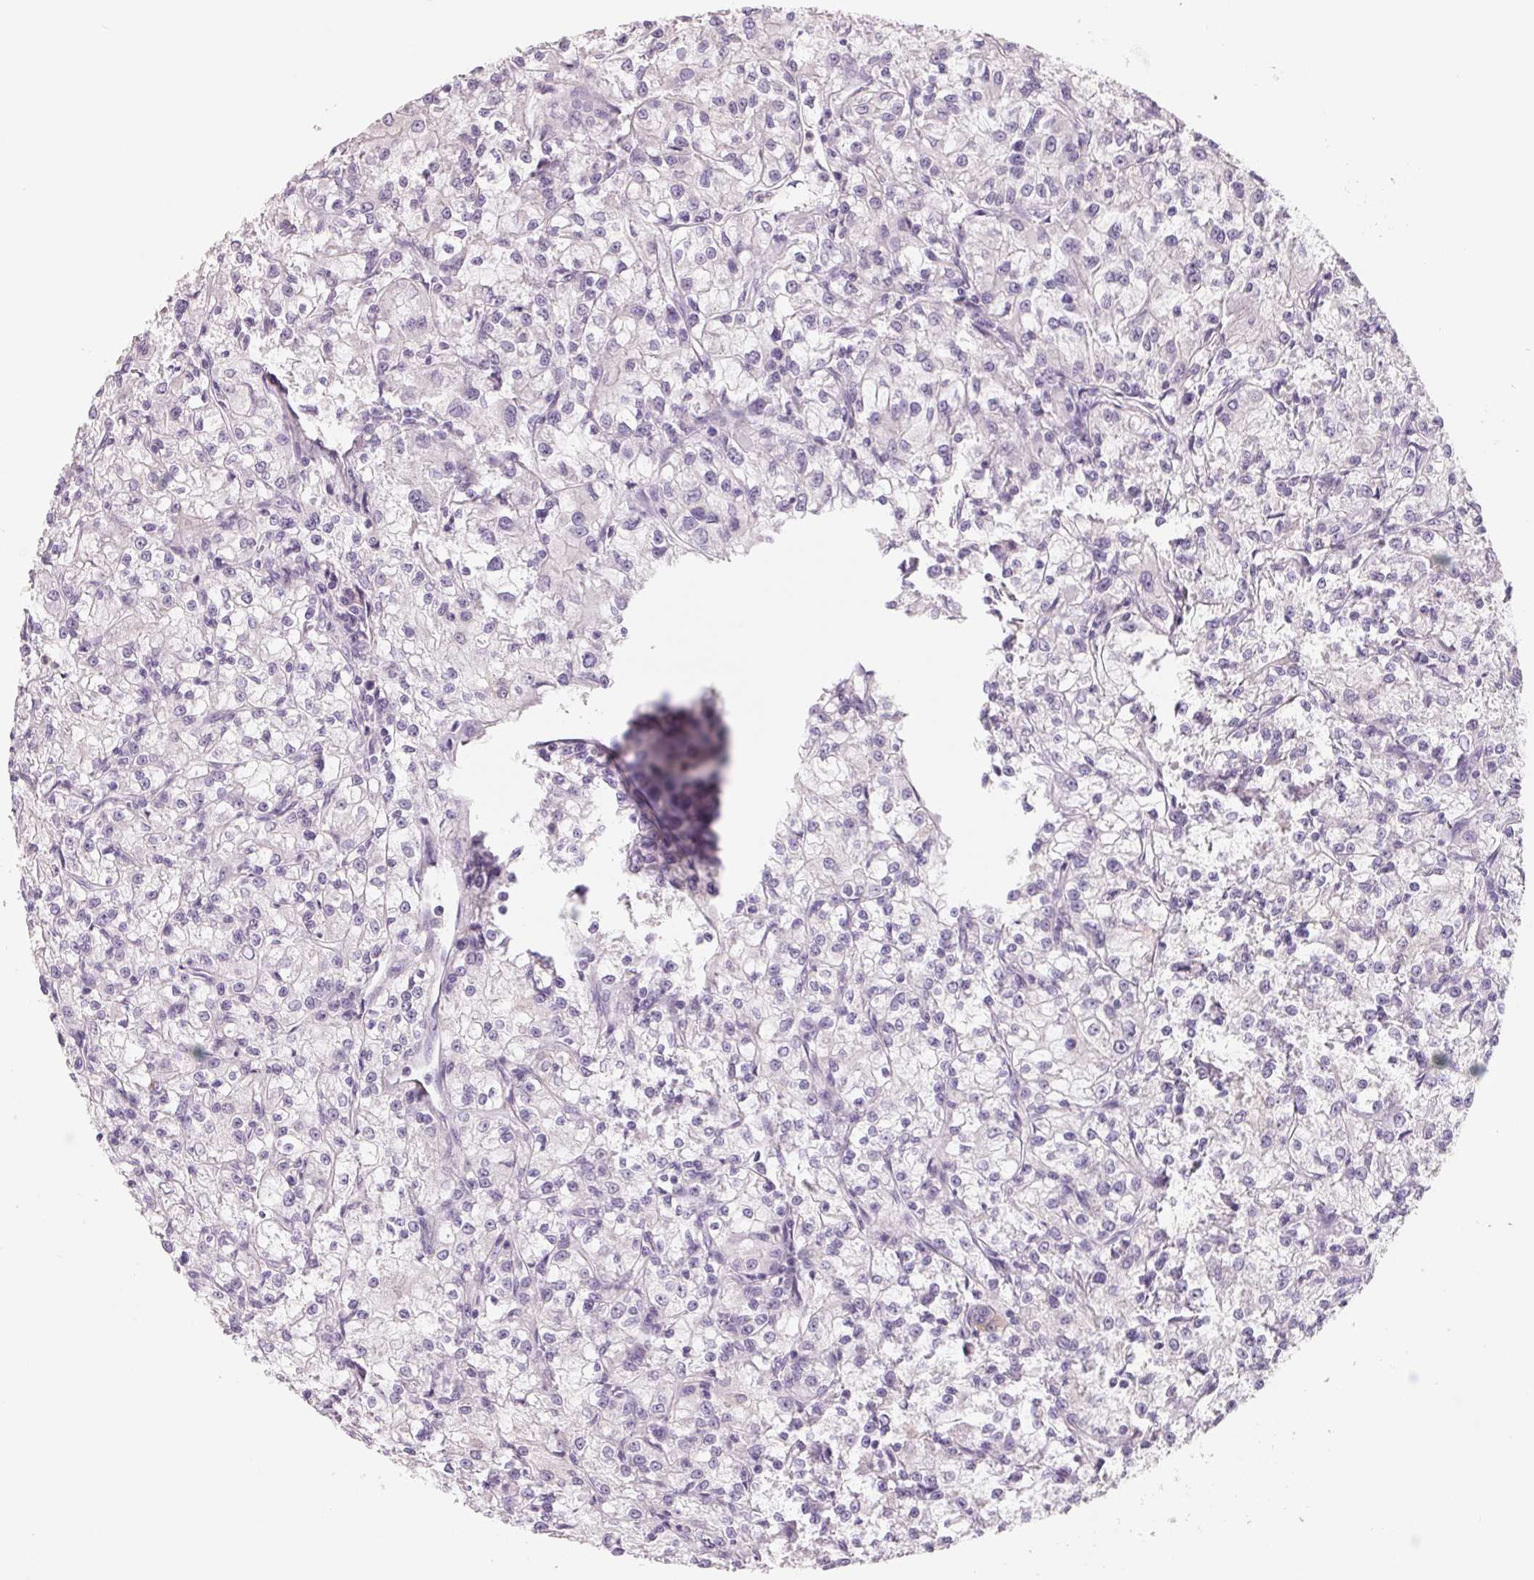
{"staining": {"intensity": "negative", "quantity": "none", "location": "none"}, "tissue": "renal cancer", "cell_type": "Tumor cells", "image_type": "cancer", "snomed": [{"axis": "morphology", "description": "Adenocarcinoma, NOS"}, {"axis": "topography", "description": "Kidney"}], "caption": "This is an immunohistochemistry photomicrograph of renal cancer (adenocarcinoma). There is no staining in tumor cells.", "gene": "FTCD", "patient": {"sex": "female", "age": 59}}